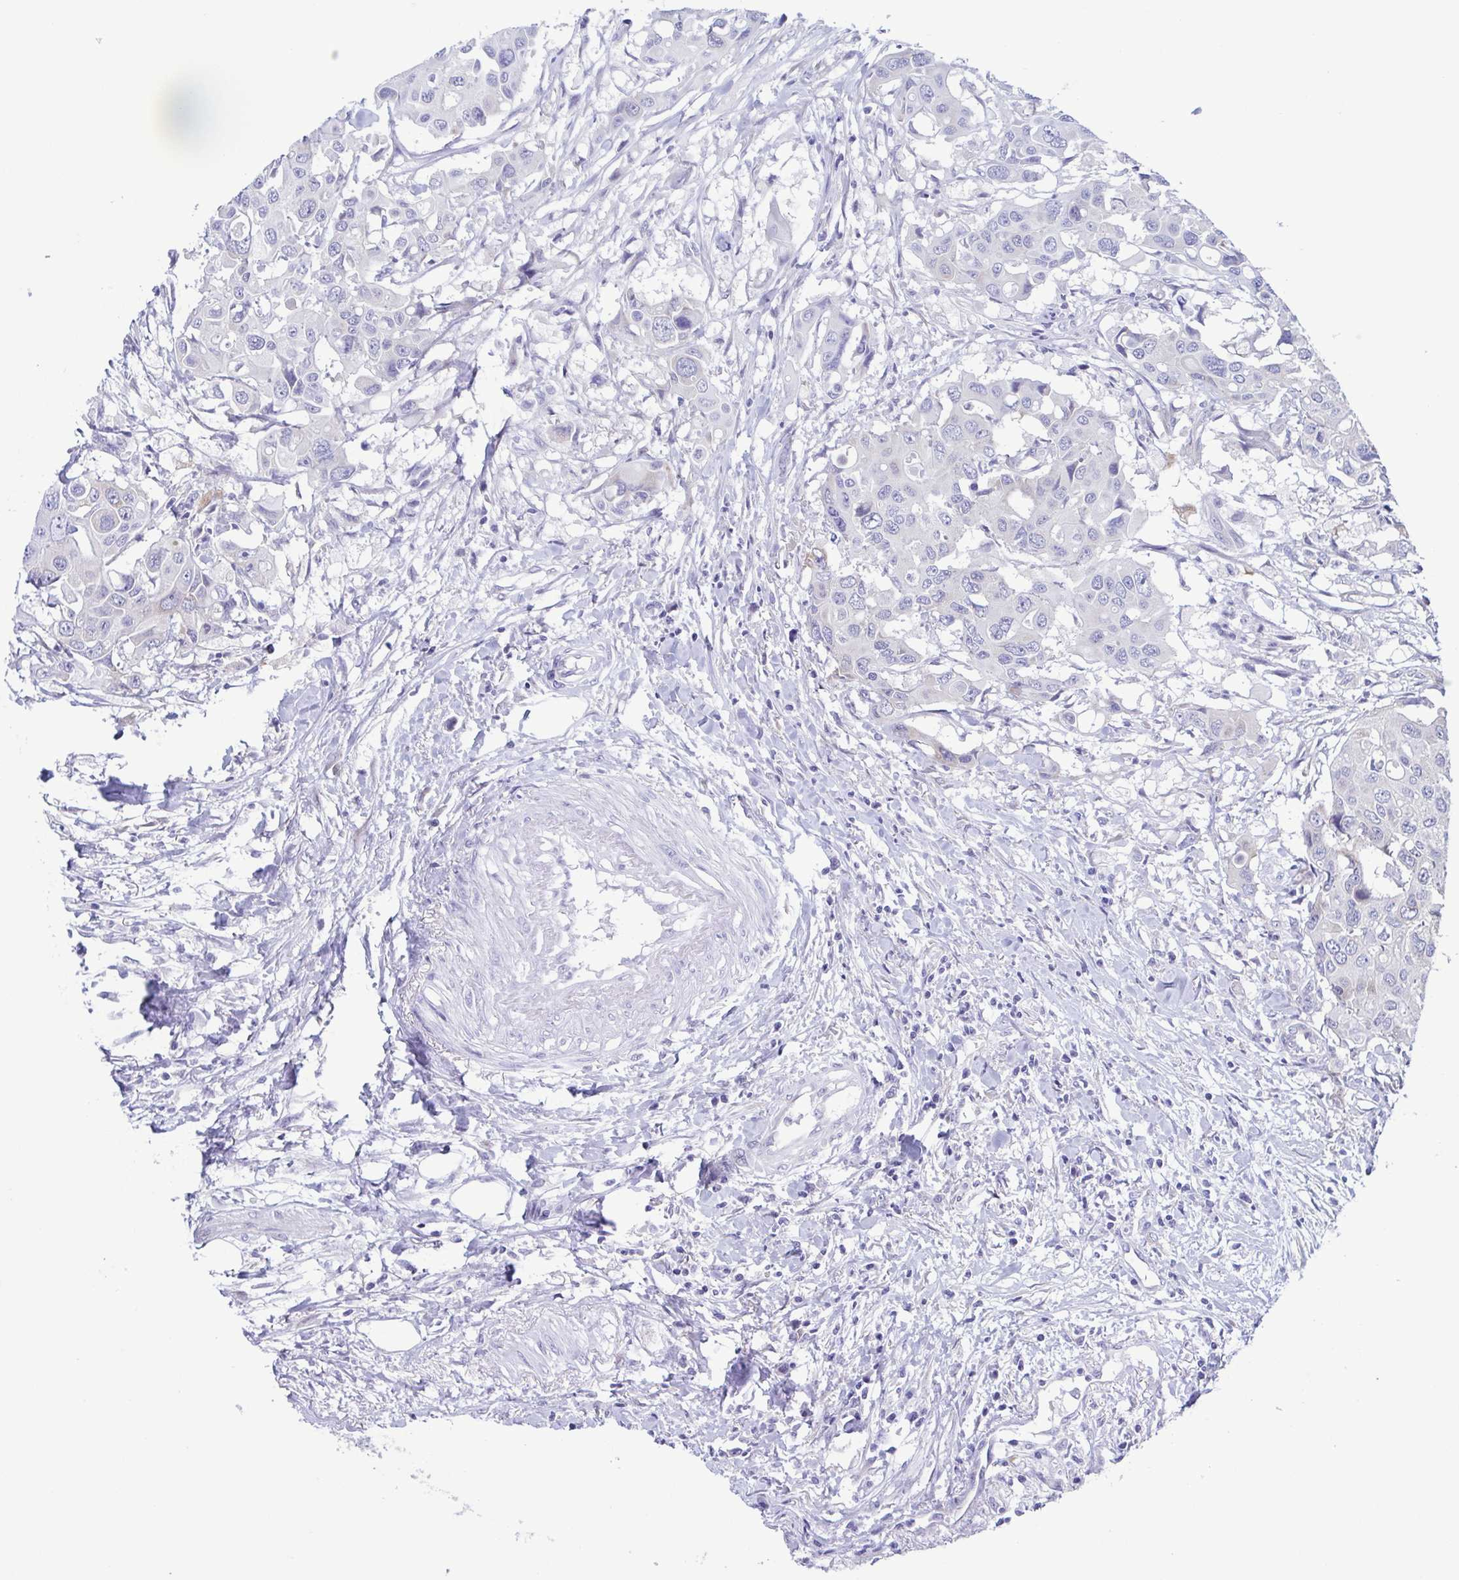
{"staining": {"intensity": "negative", "quantity": "none", "location": "none"}, "tissue": "colorectal cancer", "cell_type": "Tumor cells", "image_type": "cancer", "snomed": [{"axis": "morphology", "description": "Adenocarcinoma, NOS"}, {"axis": "topography", "description": "Colon"}], "caption": "There is no significant staining in tumor cells of adenocarcinoma (colorectal). (Stains: DAB (3,3'-diaminobenzidine) immunohistochemistry with hematoxylin counter stain, Microscopy: brightfield microscopy at high magnification).", "gene": "TNNI3", "patient": {"sex": "male", "age": 77}}